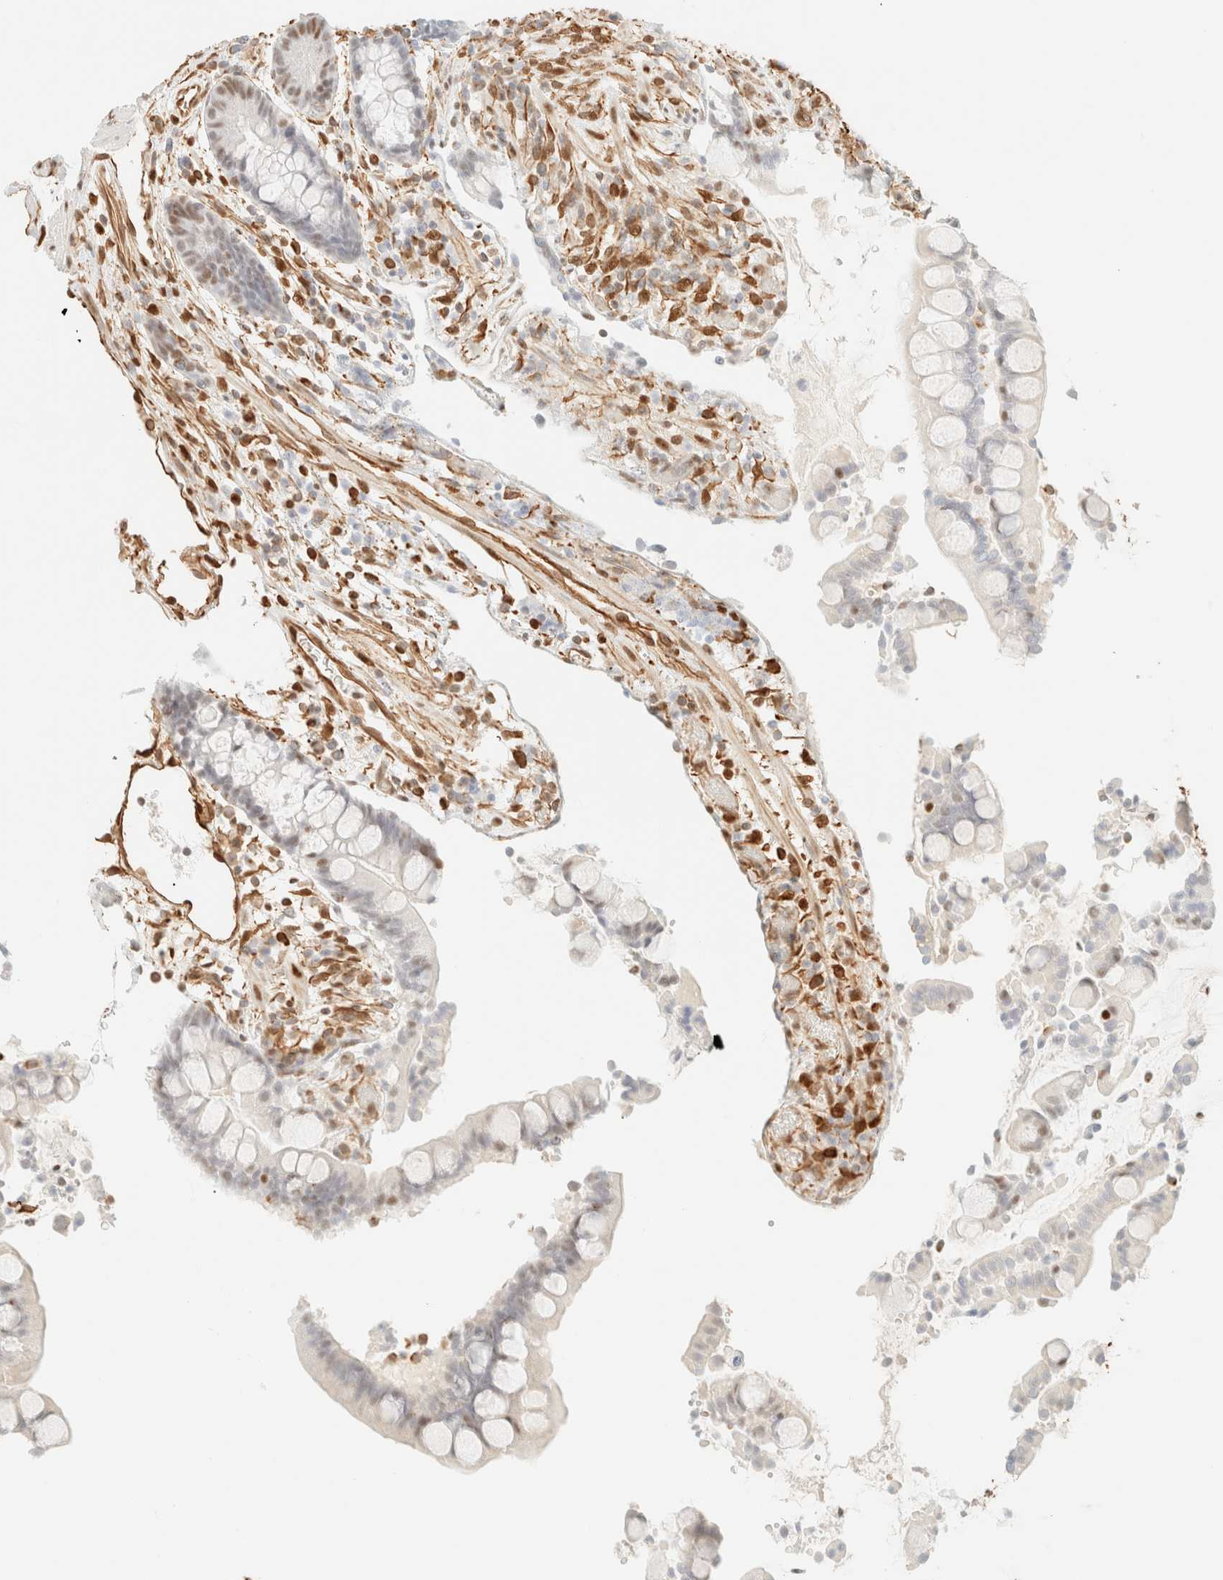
{"staining": {"intensity": "moderate", "quantity": ">75%", "location": "cytoplasmic/membranous,nuclear"}, "tissue": "colon", "cell_type": "Endothelial cells", "image_type": "normal", "snomed": [{"axis": "morphology", "description": "Normal tissue, NOS"}, {"axis": "topography", "description": "Colon"}], "caption": "An immunohistochemistry (IHC) image of normal tissue is shown. Protein staining in brown labels moderate cytoplasmic/membranous,nuclear positivity in colon within endothelial cells.", "gene": "ZSCAN18", "patient": {"sex": "male", "age": 73}}